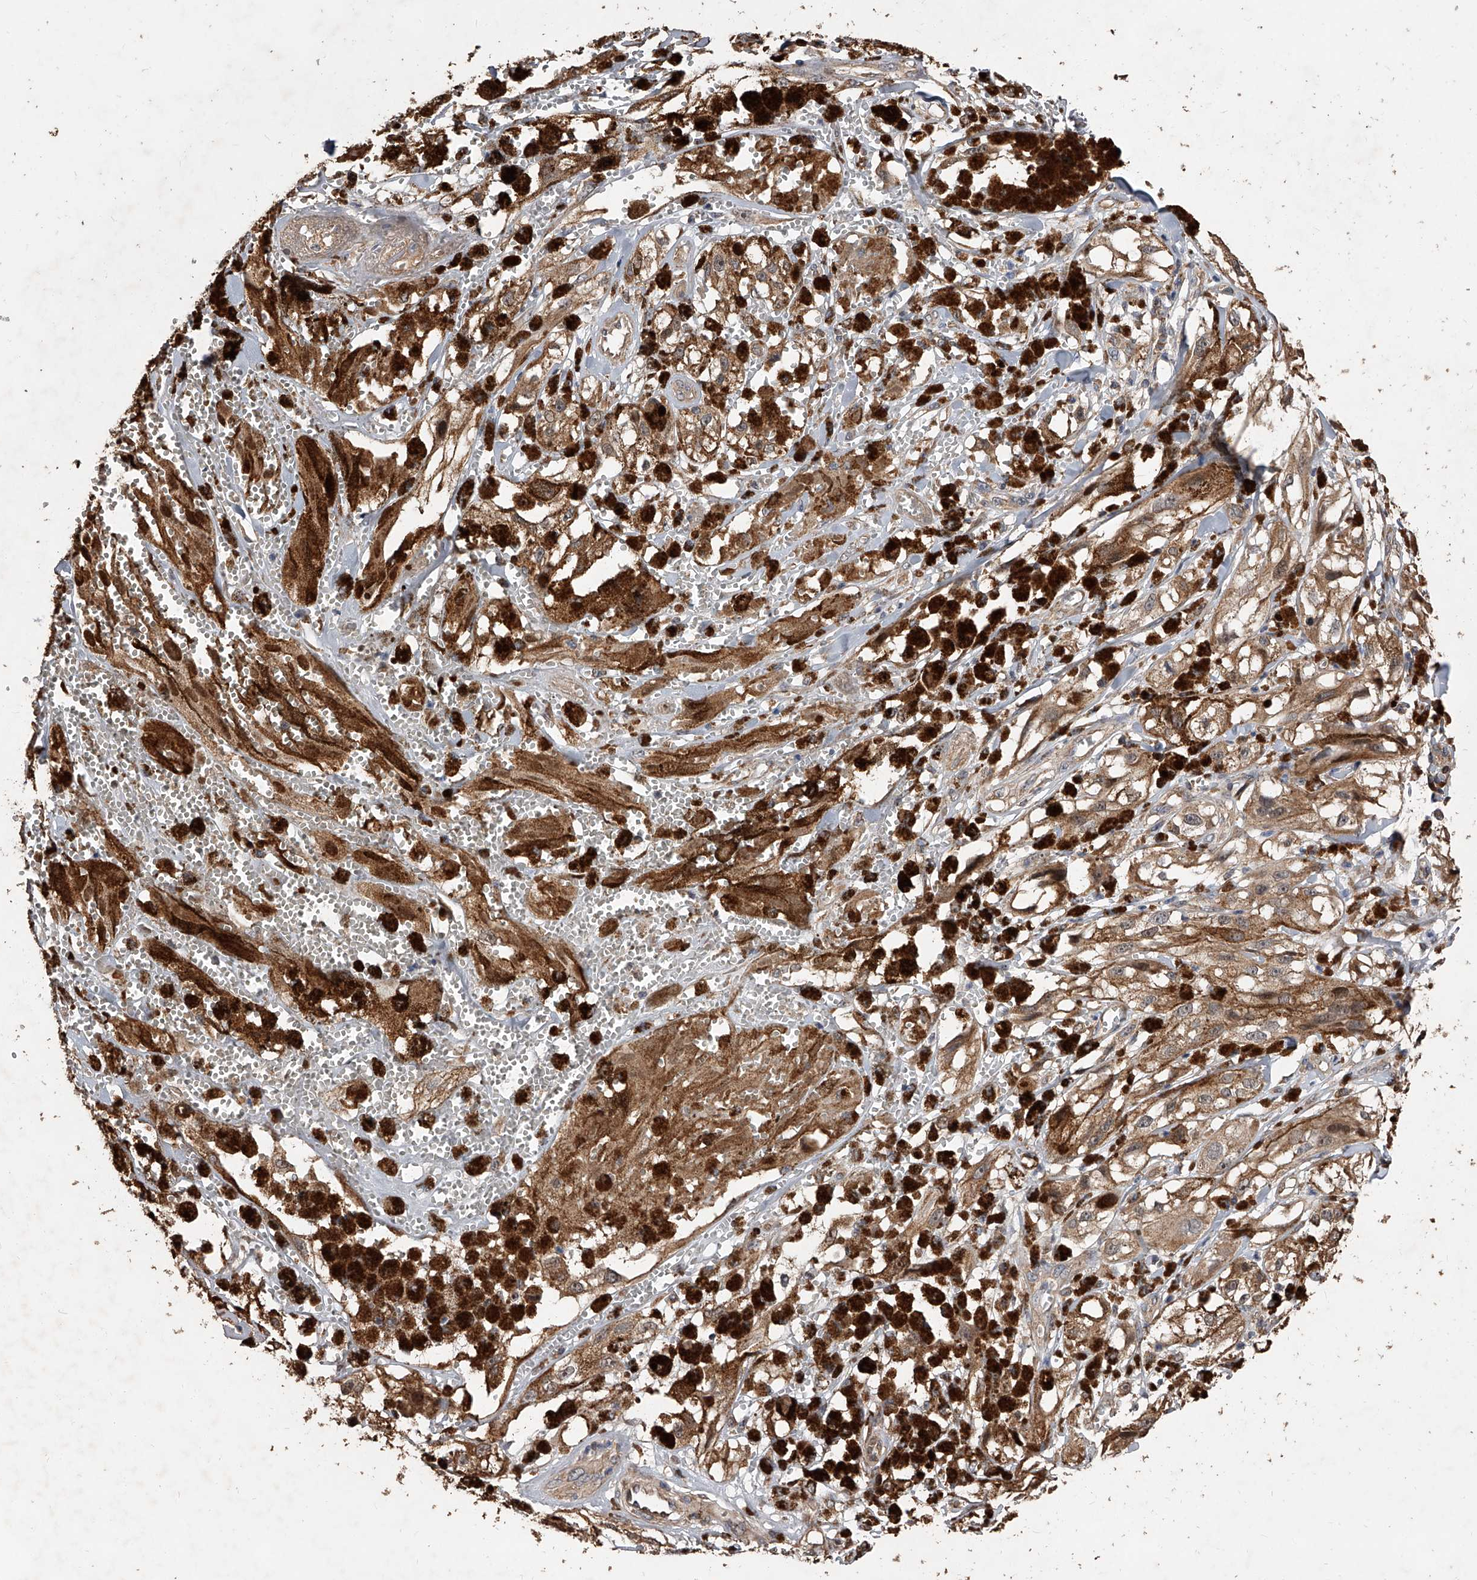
{"staining": {"intensity": "moderate", "quantity": ">75%", "location": "cytoplasmic/membranous"}, "tissue": "melanoma", "cell_type": "Tumor cells", "image_type": "cancer", "snomed": [{"axis": "morphology", "description": "Malignant melanoma, NOS"}, {"axis": "topography", "description": "Skin"}], "caption": "Immunohistochemistry (IHC) micrograph of neoplastic tissue: melanoma stained using IHC reveals medium levels of moderate protein expression localized specifically in the cytoplasmic/membranous of tumor cells, appearing as a cytoplasmic/membranous brown color.", "gene": "LTV1", "patient": {"sex": "male", "age": 88}}